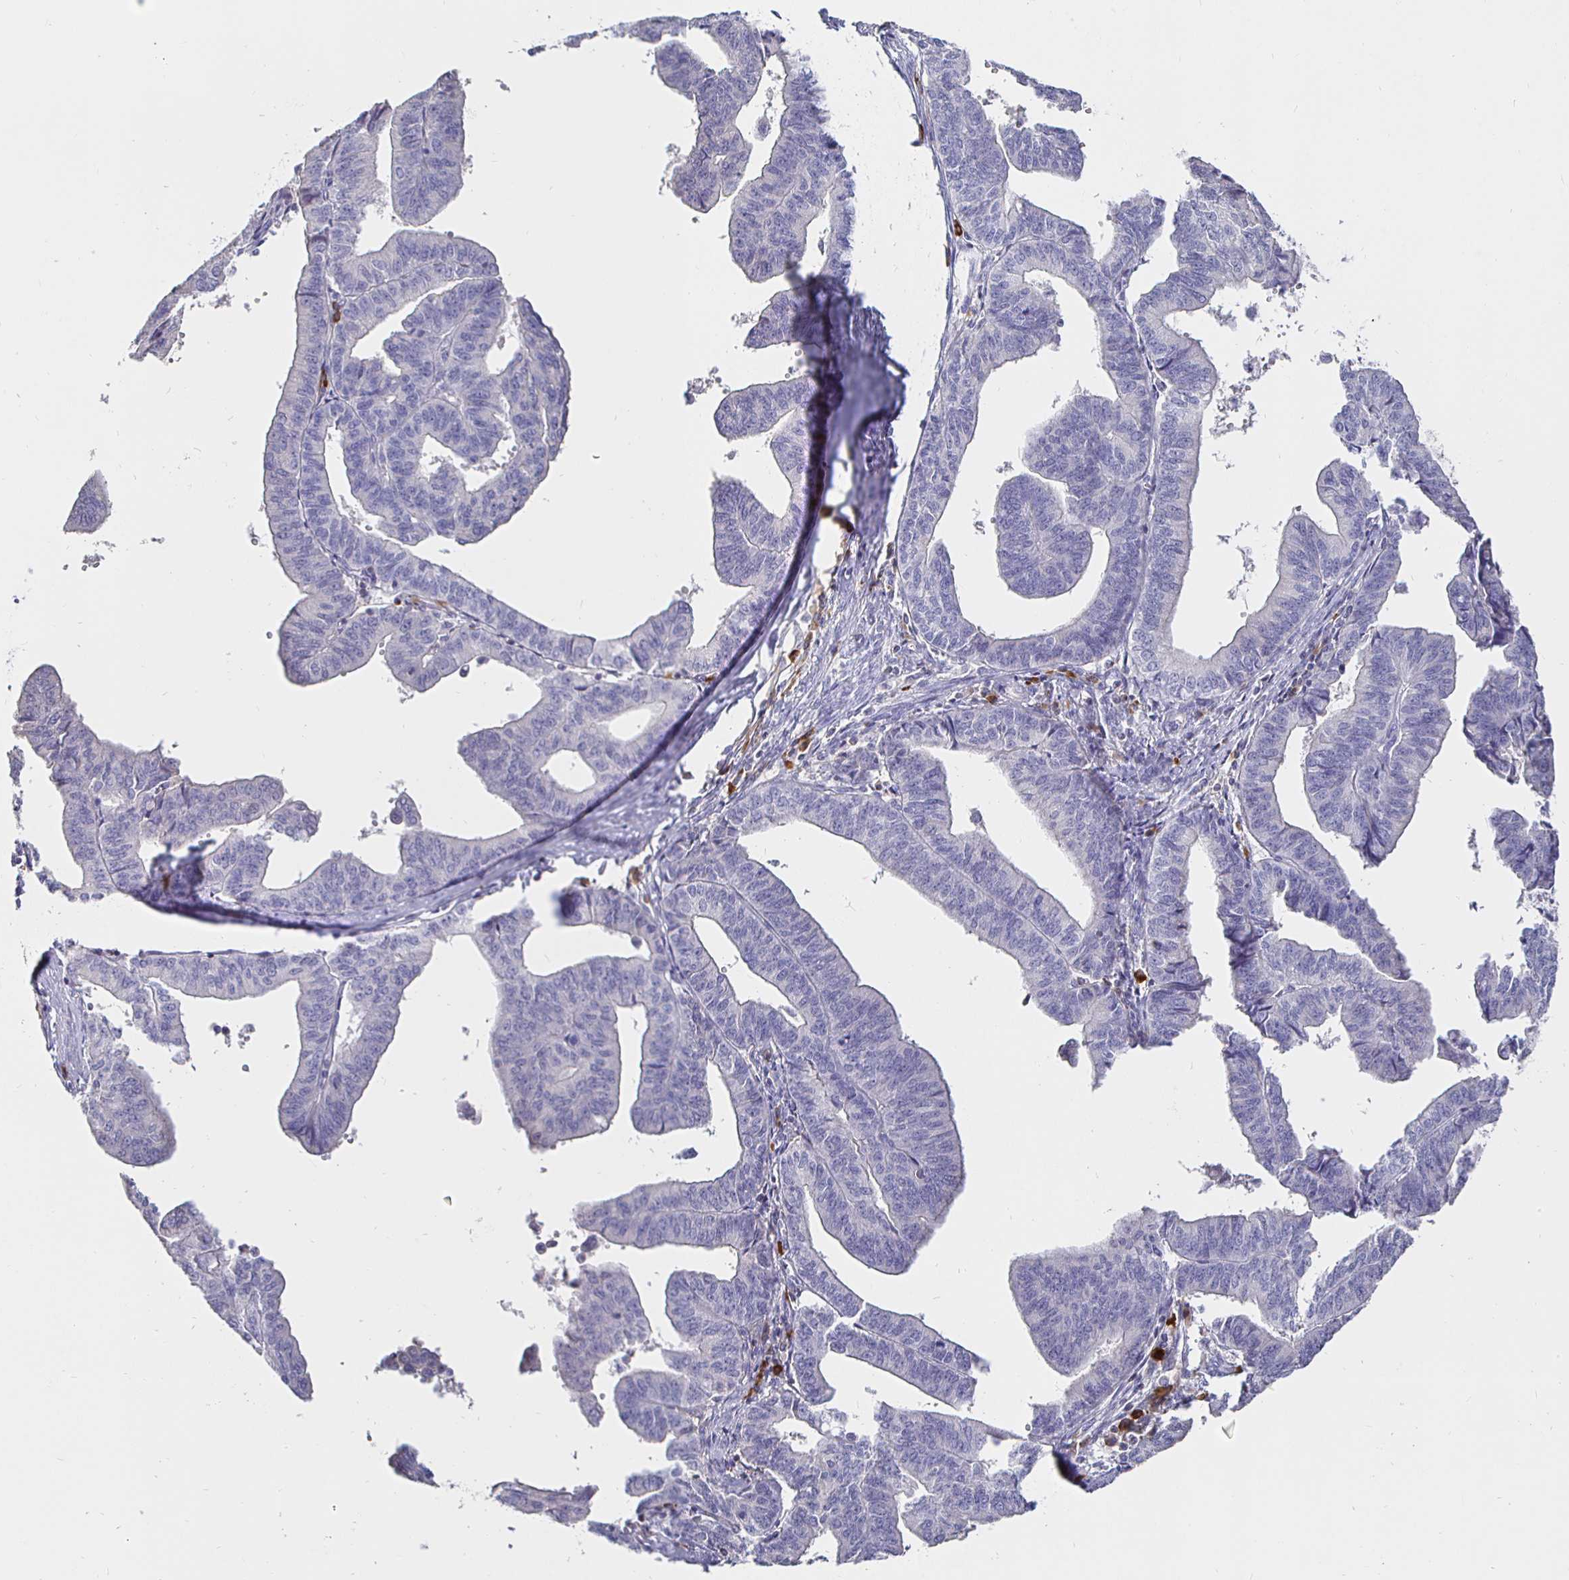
{"staining": {"intensity": "negative", "quantity": "none", "location": "none"}, "tissue": "endometrial cancer", "cell_type": "Tumor cells", "image_type": "cancer", "snomed": [{"axis": "morphology", "description": "Adenocarcinoma, NOS"}, {"axis": "topography", "description": "Endometrium"}], "caption": "Tumor cells show no significant protein expression in endometrial adenocarcinoma.", "gene": "CXCR3", "patient": {"sex": "female", "age": 65}}